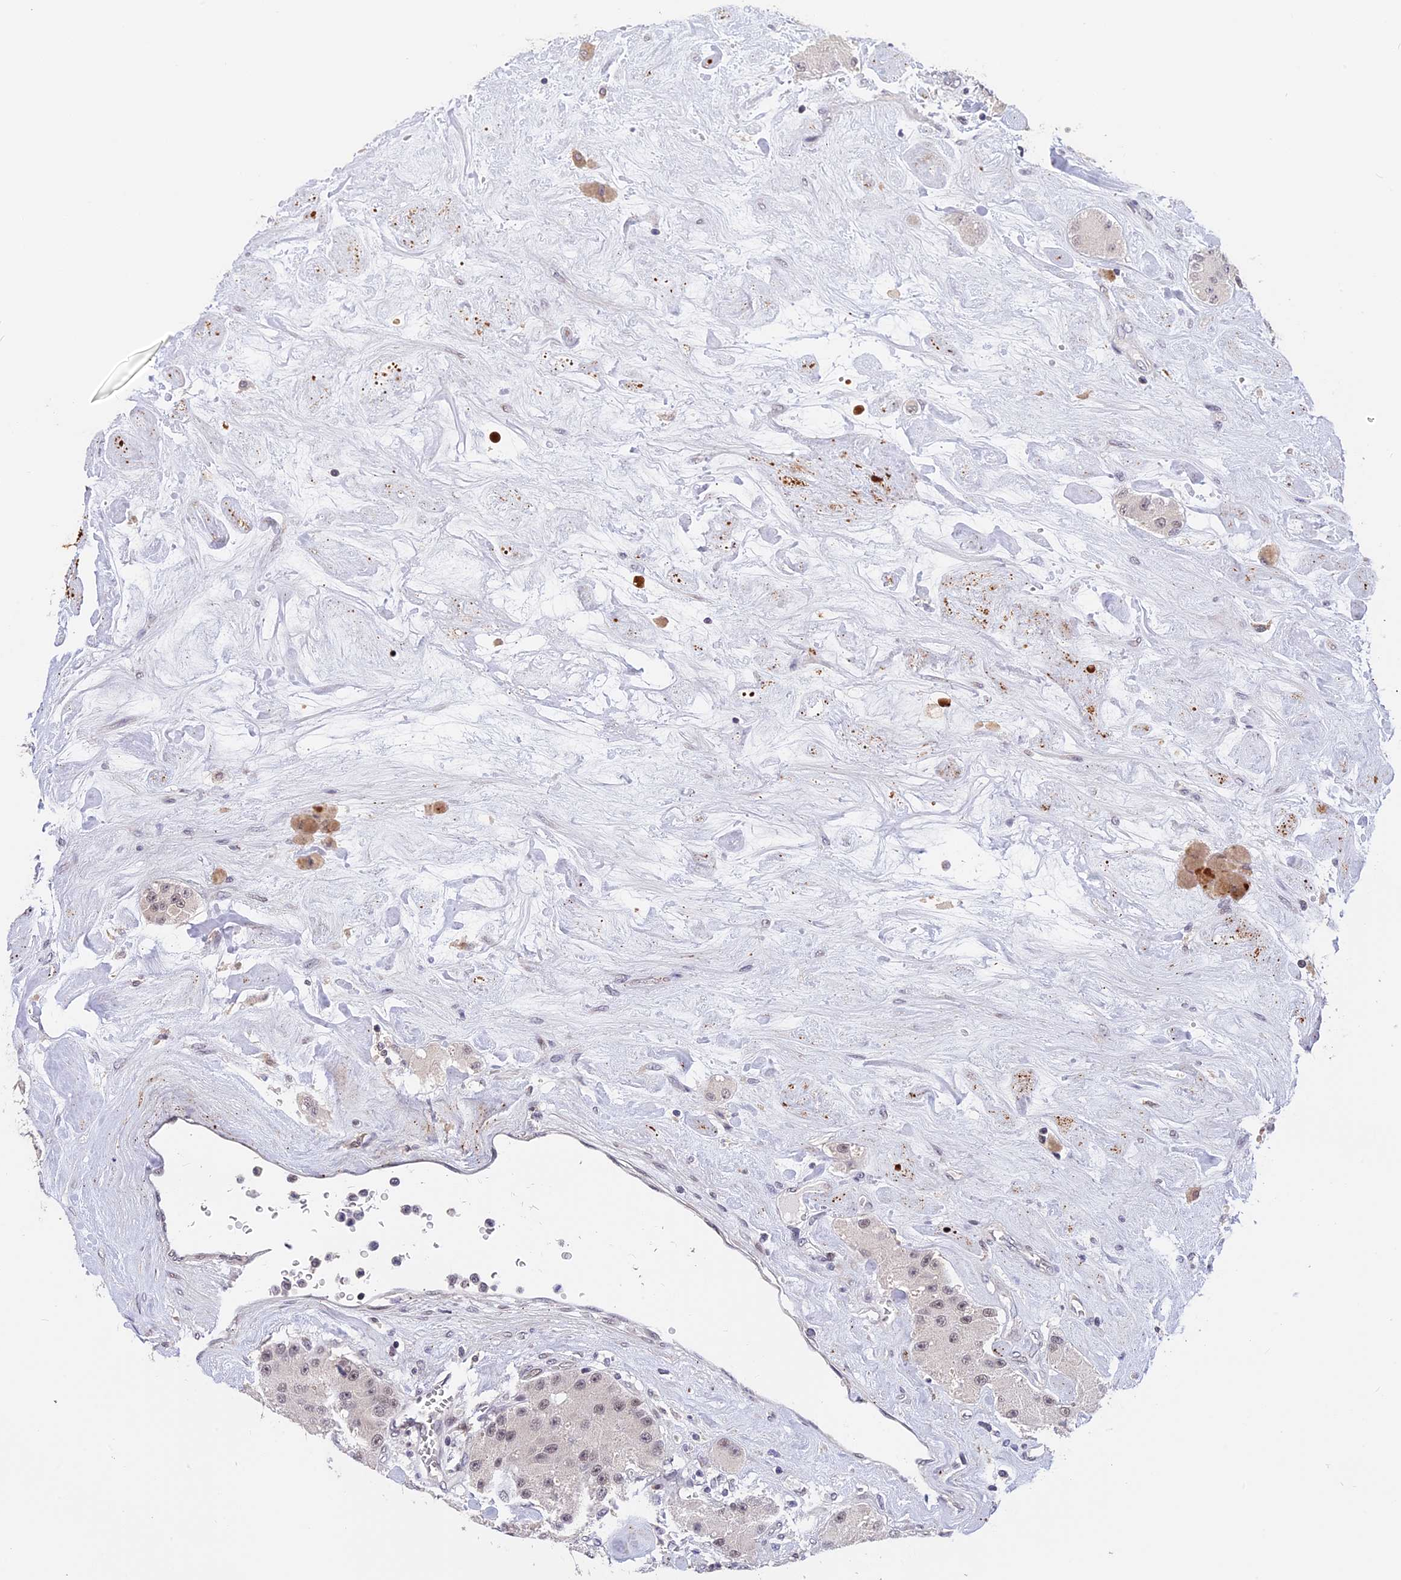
{"staining": {"intensity": "weak", "quantity": "<25%", "location": "nuclear"}, "tissue": "carcinoid", "cell_type": "Tumor cells", "image_type": "cancer", "snomed": [{"axis": "morphology", "description": "Carcinoid, malignant, NOS"}, {"axis": "topography", "description": "Pancreas"}], "caption": "Tumor cells show no significant protein staining in carcinoid.", "gene": "POLR2C", "patient": {"sex": "male", "age": 41}}